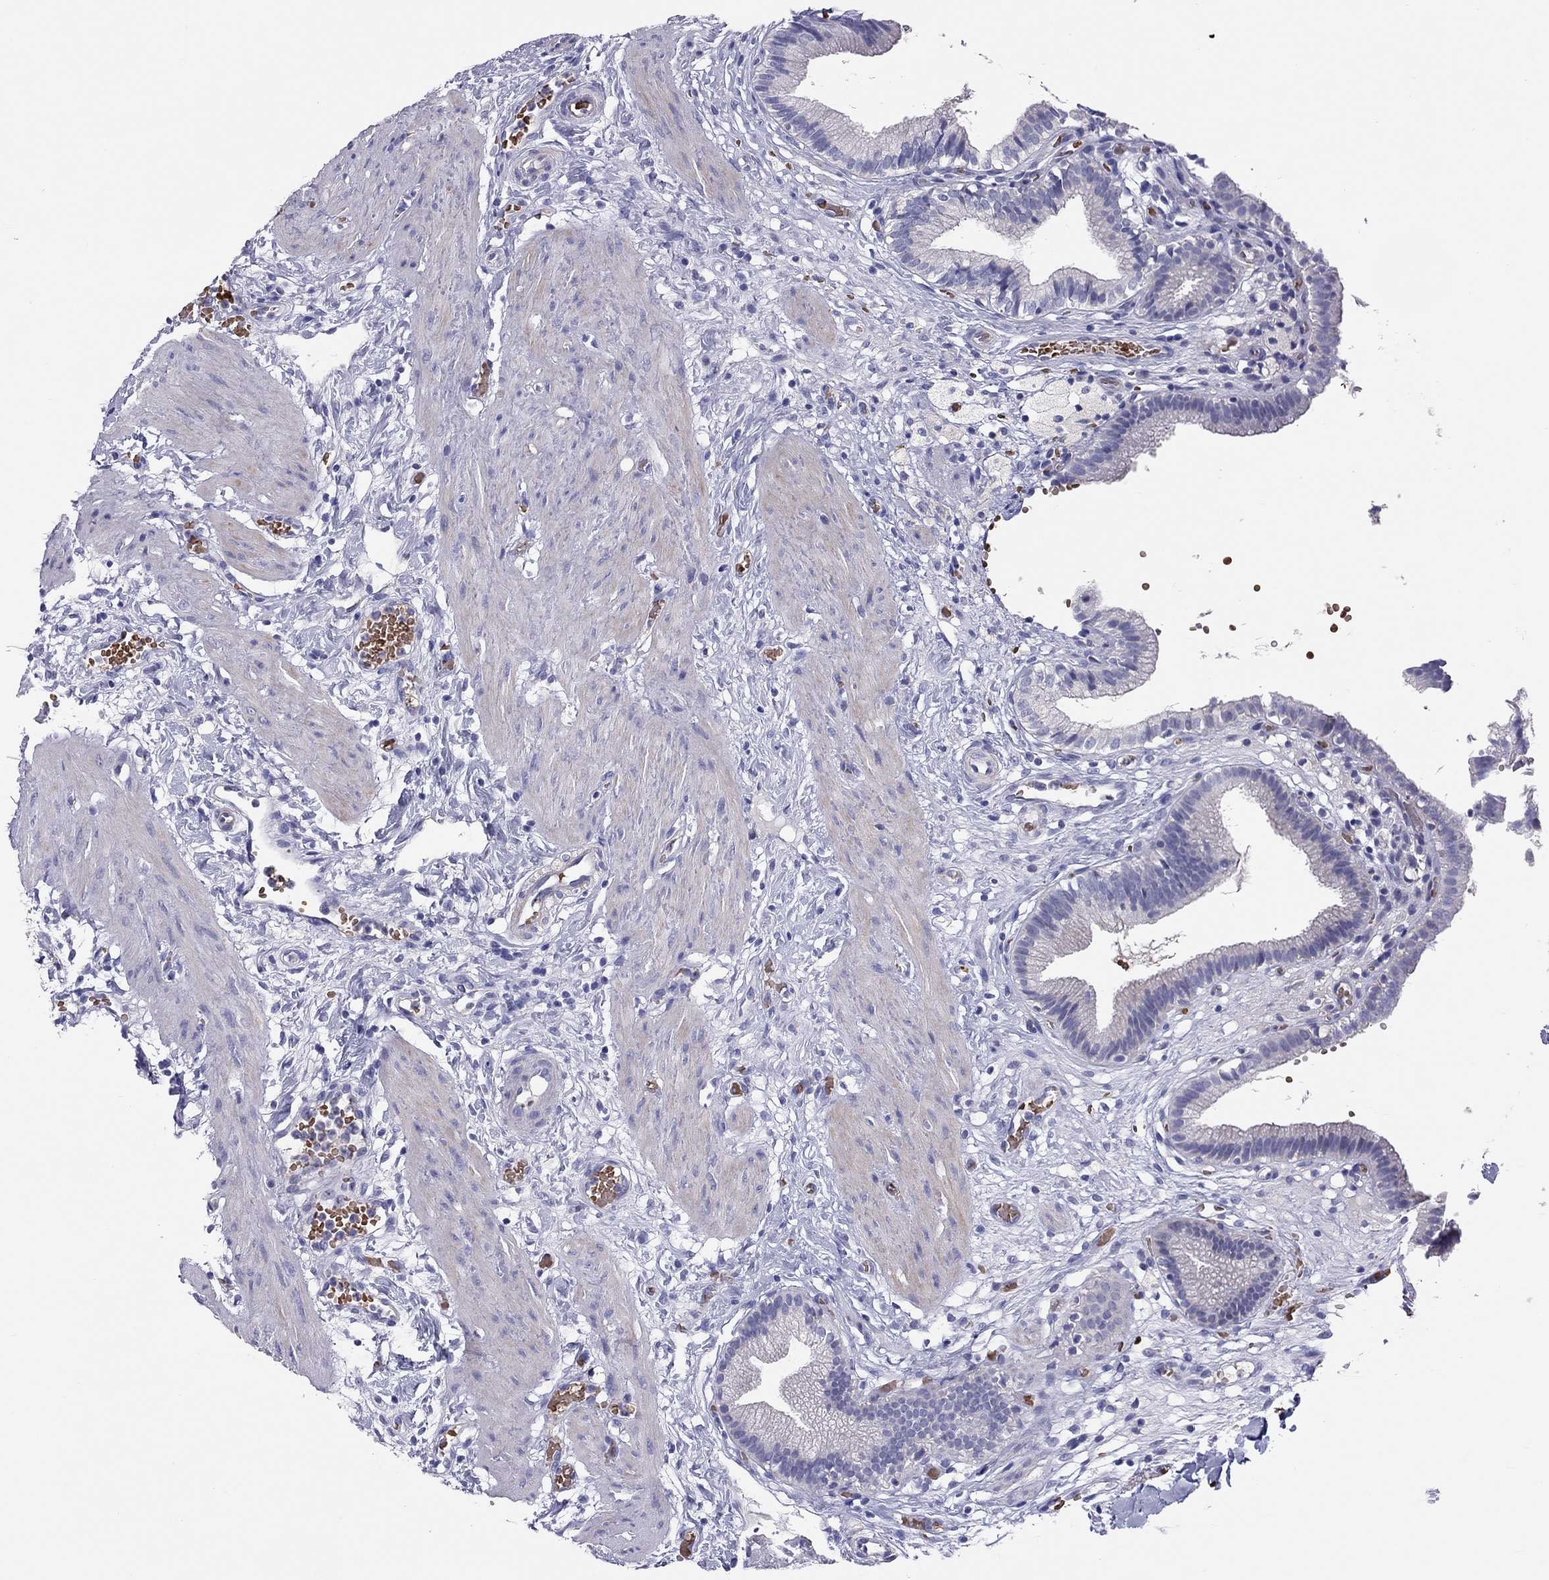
{"staining": {"intensity": "negative", "quantity": "none", "location": "none"}, "tissue": "gallbladder", "cell_type": "Glandular cells", "image_type": "normal", "snomed": [{"axis": "morphology", "description": "Normal tissue, NOS"}, {"axis": "topography", "description": "Gallbladder"}], "caption": "Immunohistochemical staining of normal gallbladder shows no significant expression in glandular cells.", "gene": "FRMD1", "patient": {"sex": "female", "age": 24}}